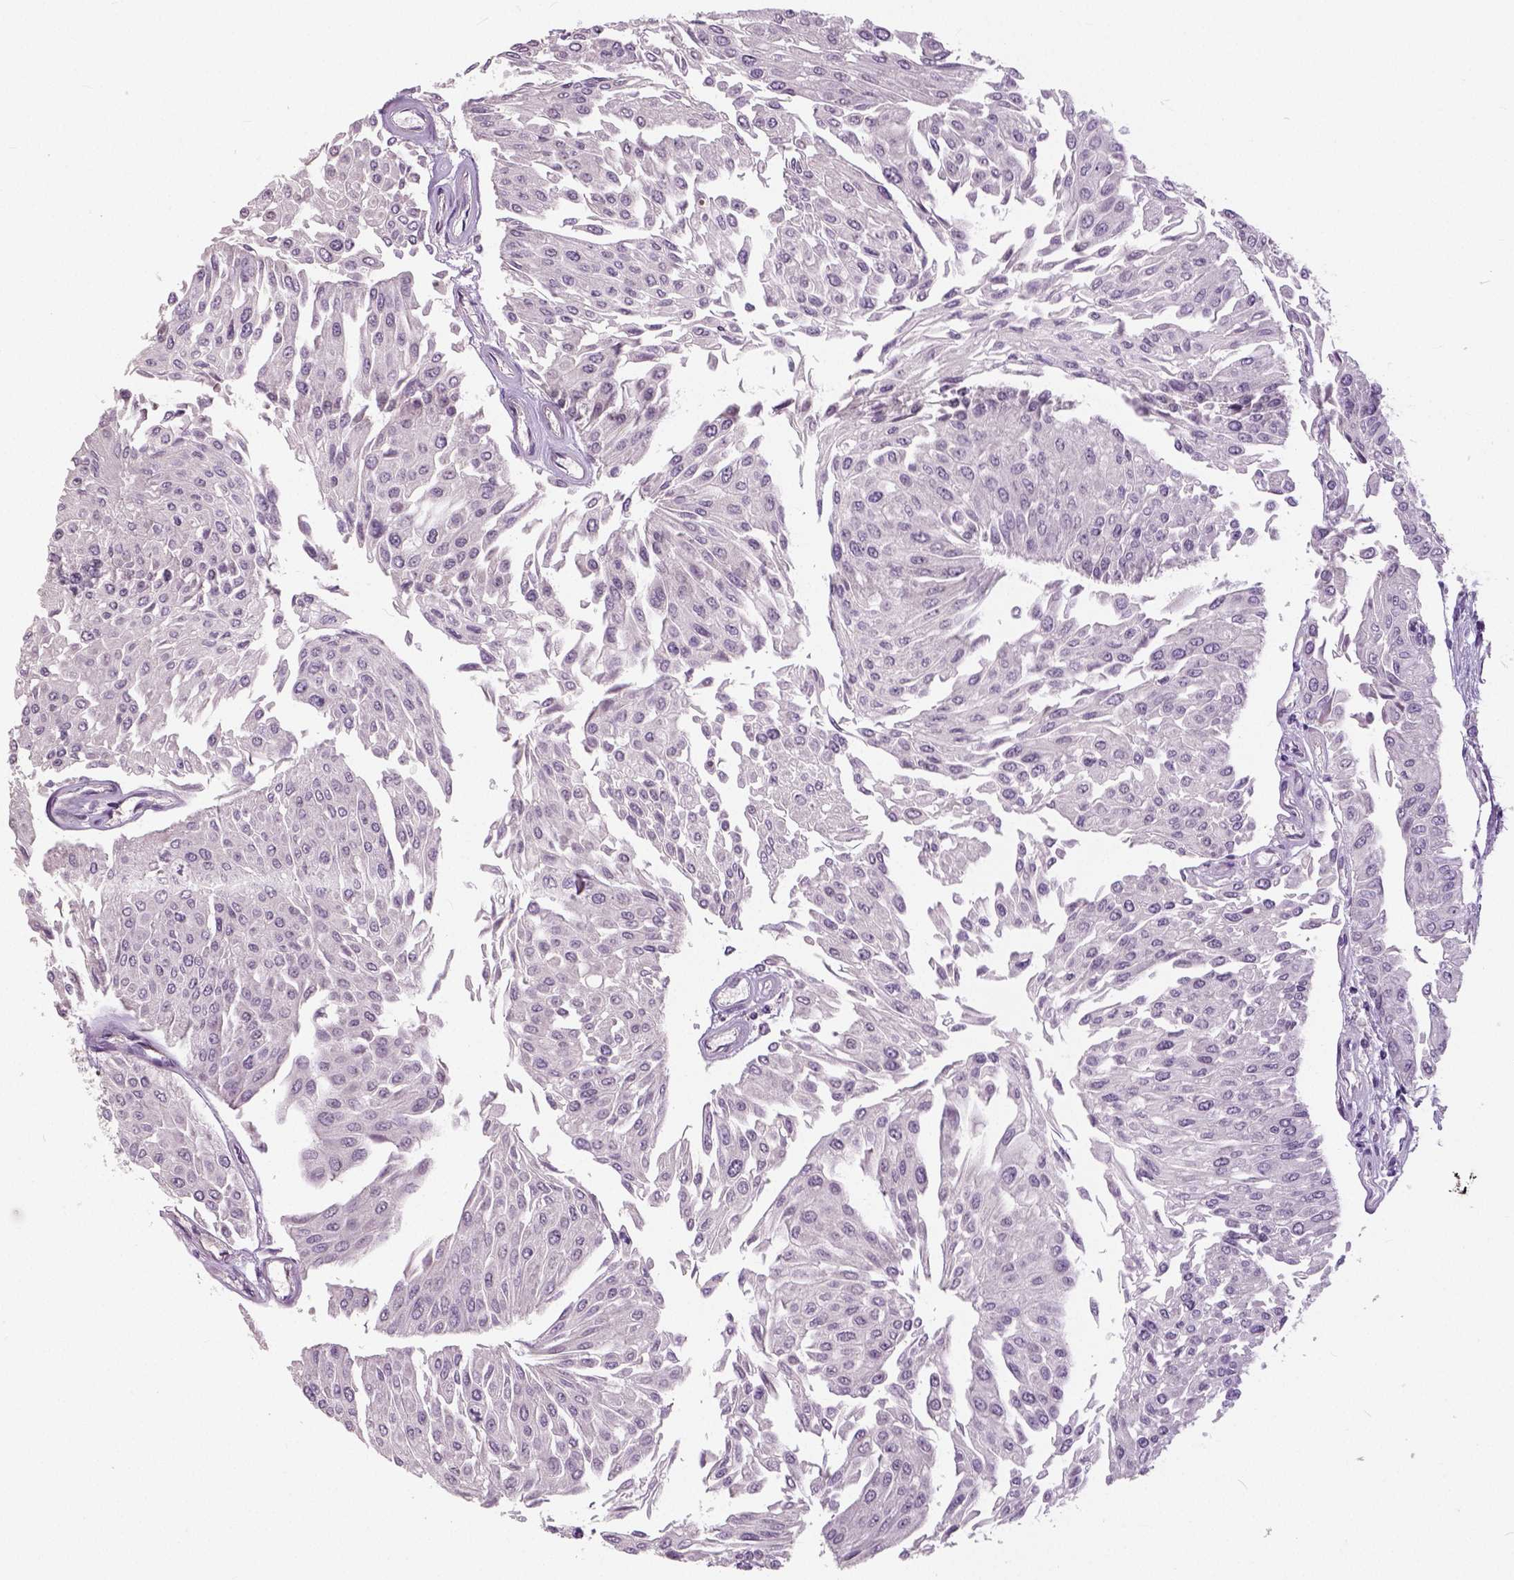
{"staining": {"intensity": "negative", "quantity": "none", "location": "none"}, "tissue": "urothelial cancer", "cell_type": "Tumor cells", "image_type": "cancer", "snomed": [{"axis": "morphology", "description": "Urothelial carcinoma, NOS"}, {"axis": "topography", "description": "Urinary bladder"}], "caption": "DAB immunohistochemical staining of human urothelial cancer reveals no significant positivity in tumor cells.", "gene": "NECAB1", "patient": {"sex": "male", "age": 67}}